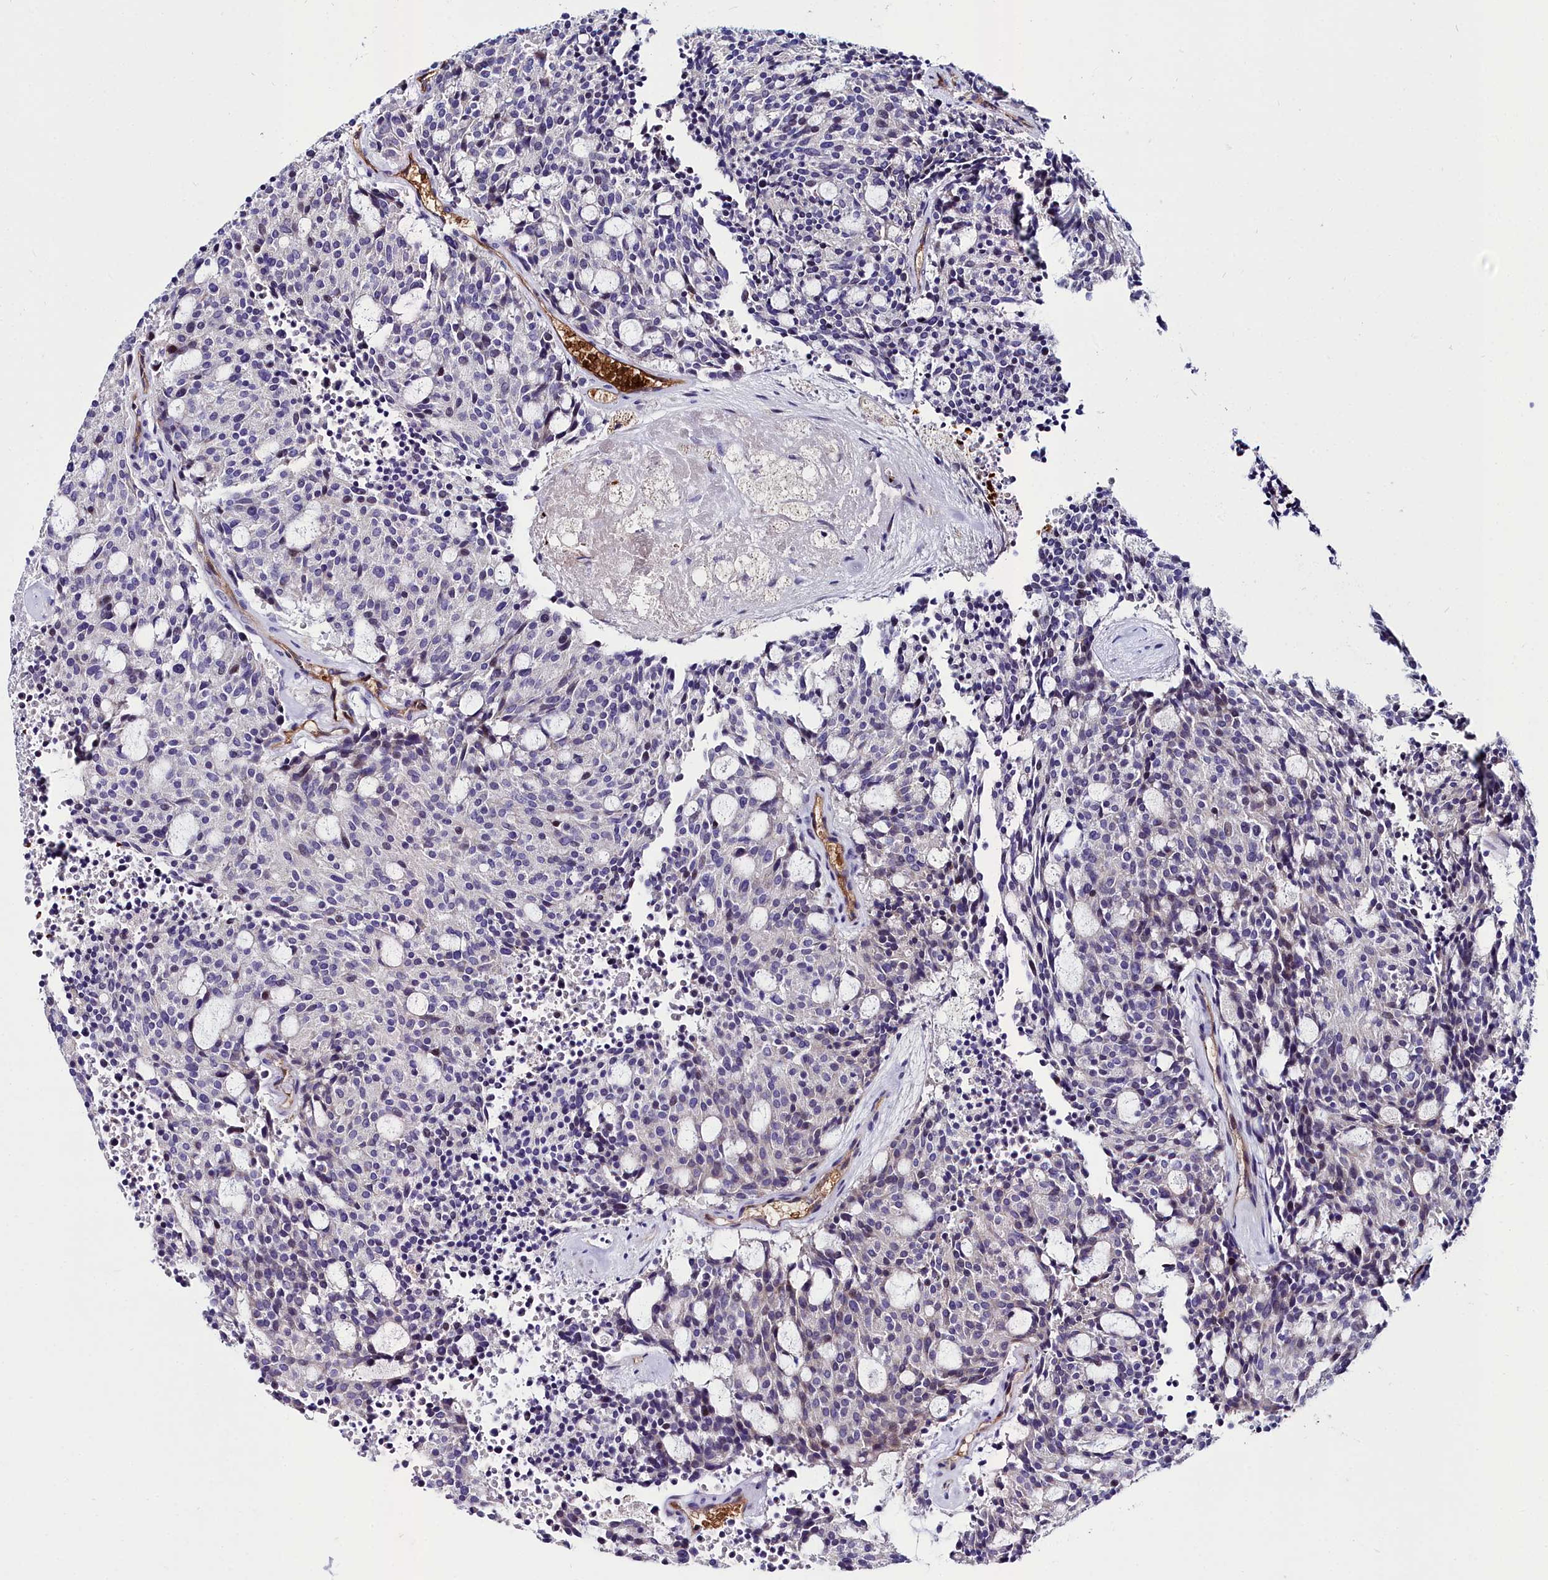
{"staining": {"intensity": "negative", "quantity": "none", "location": "none"}, "tissue": "carcinoid", "cell_type": "Tumor cells", "image_type": "cancer", "snomed": [{"axis": "morphology", "description": "Carcinoid, malignant, NOS"}, {"axis": "topography", "description": "Pancreas"}], "caption": "Malignant carcinoid was stained to show a protein in brown. There is no significant positivity in tumor cells.", "gene": "CYP4F11", "patient": {"sex": "female", "age": 54}}